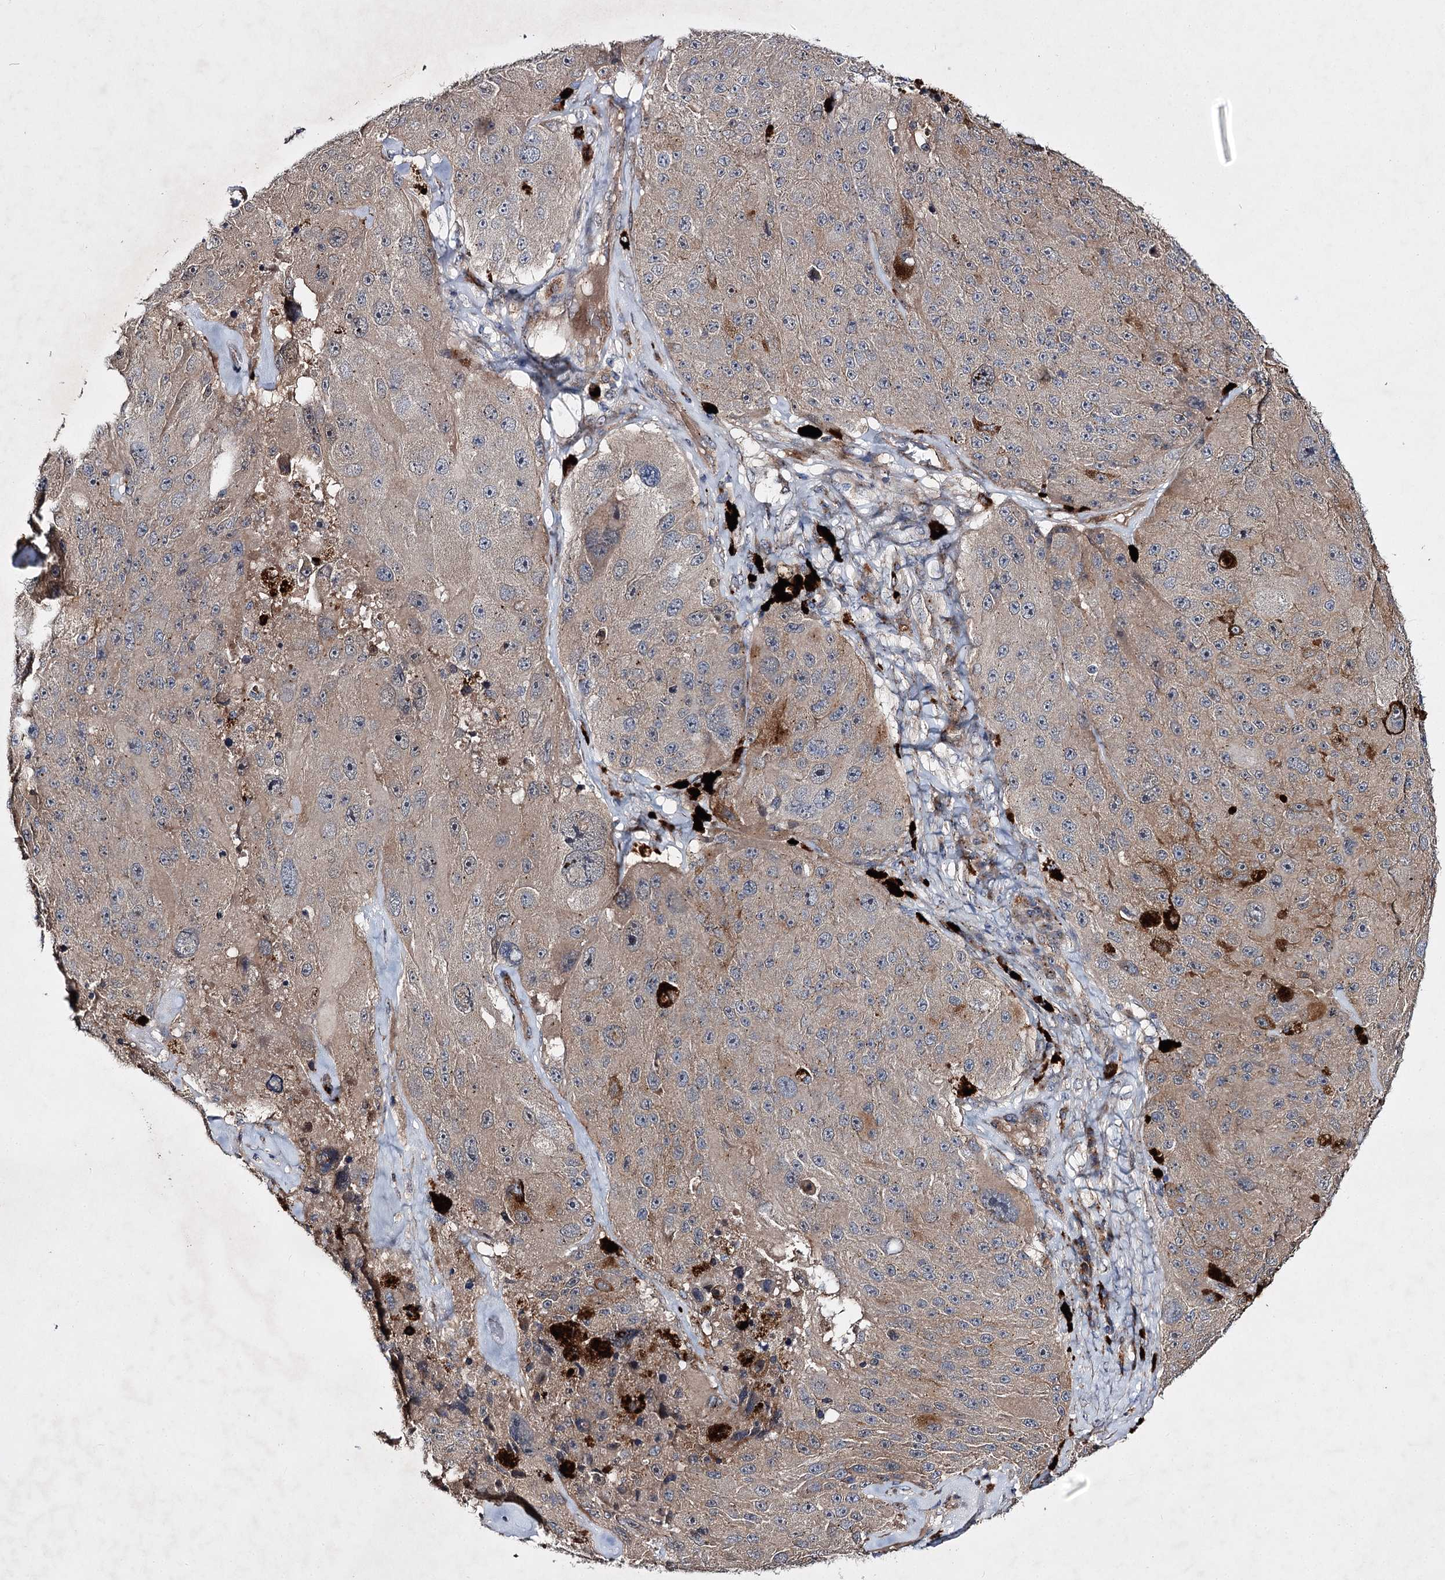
{"staining": {"intensity": "weak", "quantity": "25%-75%", "location": "cytoplasmic/membranous"}, "tissue": "melanoma", "cell_type": "Tumor cells", "image_type": "cancer", "snomed": [{"axis": "morphology", "description": "Malignant melanoma, Metastatic site"}, {"axis": "topography", "description": "Lymph node"}], "caption": "Protein expression analysis of human malignant melanoma (metastatic site) reveals weak cytoplasmic/membranous positivity in about 25%-75% of tumor cells. Nuclei are stained in blue.", "gene": "MINDY3", "patient": {"sex": "male", "age": 62}}